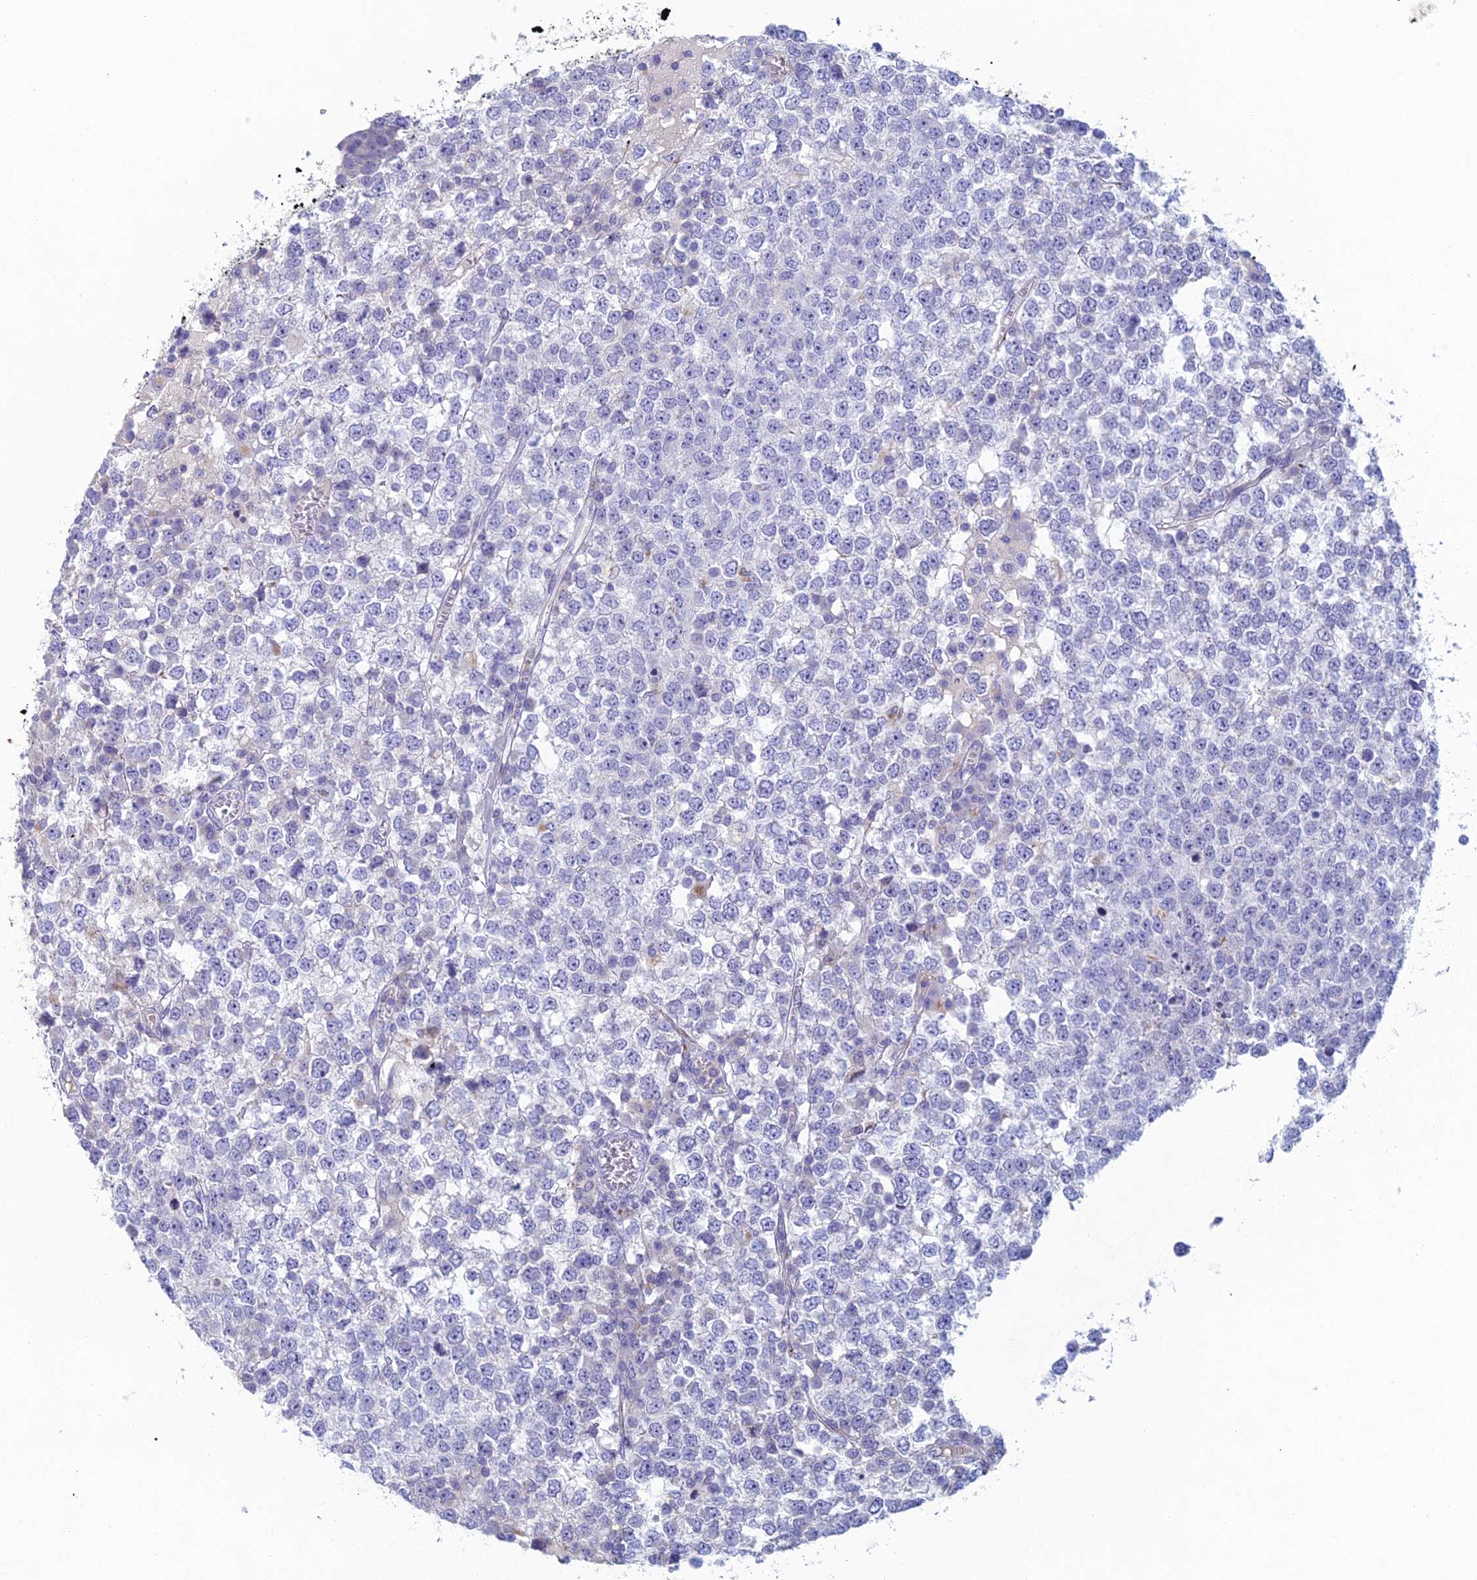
{"staining": {"intensity": "negative", "quantity": "none", "location": "none"}, "tissue": "testis cancer", "cell_type": "Tumor cells", "image_type": "cancer", "snomed": [{"axis": "morphology", "description": "Seminoma, NOS"}, {"axis": "topography", "description": "Testis"}], "caption": "Immunohistochemical staining of human testis cancer (seminoma) shows no significant positivity in tumor cells.", "gene": "FERD3L", "patient": {"sex": "male", "age": 65}}